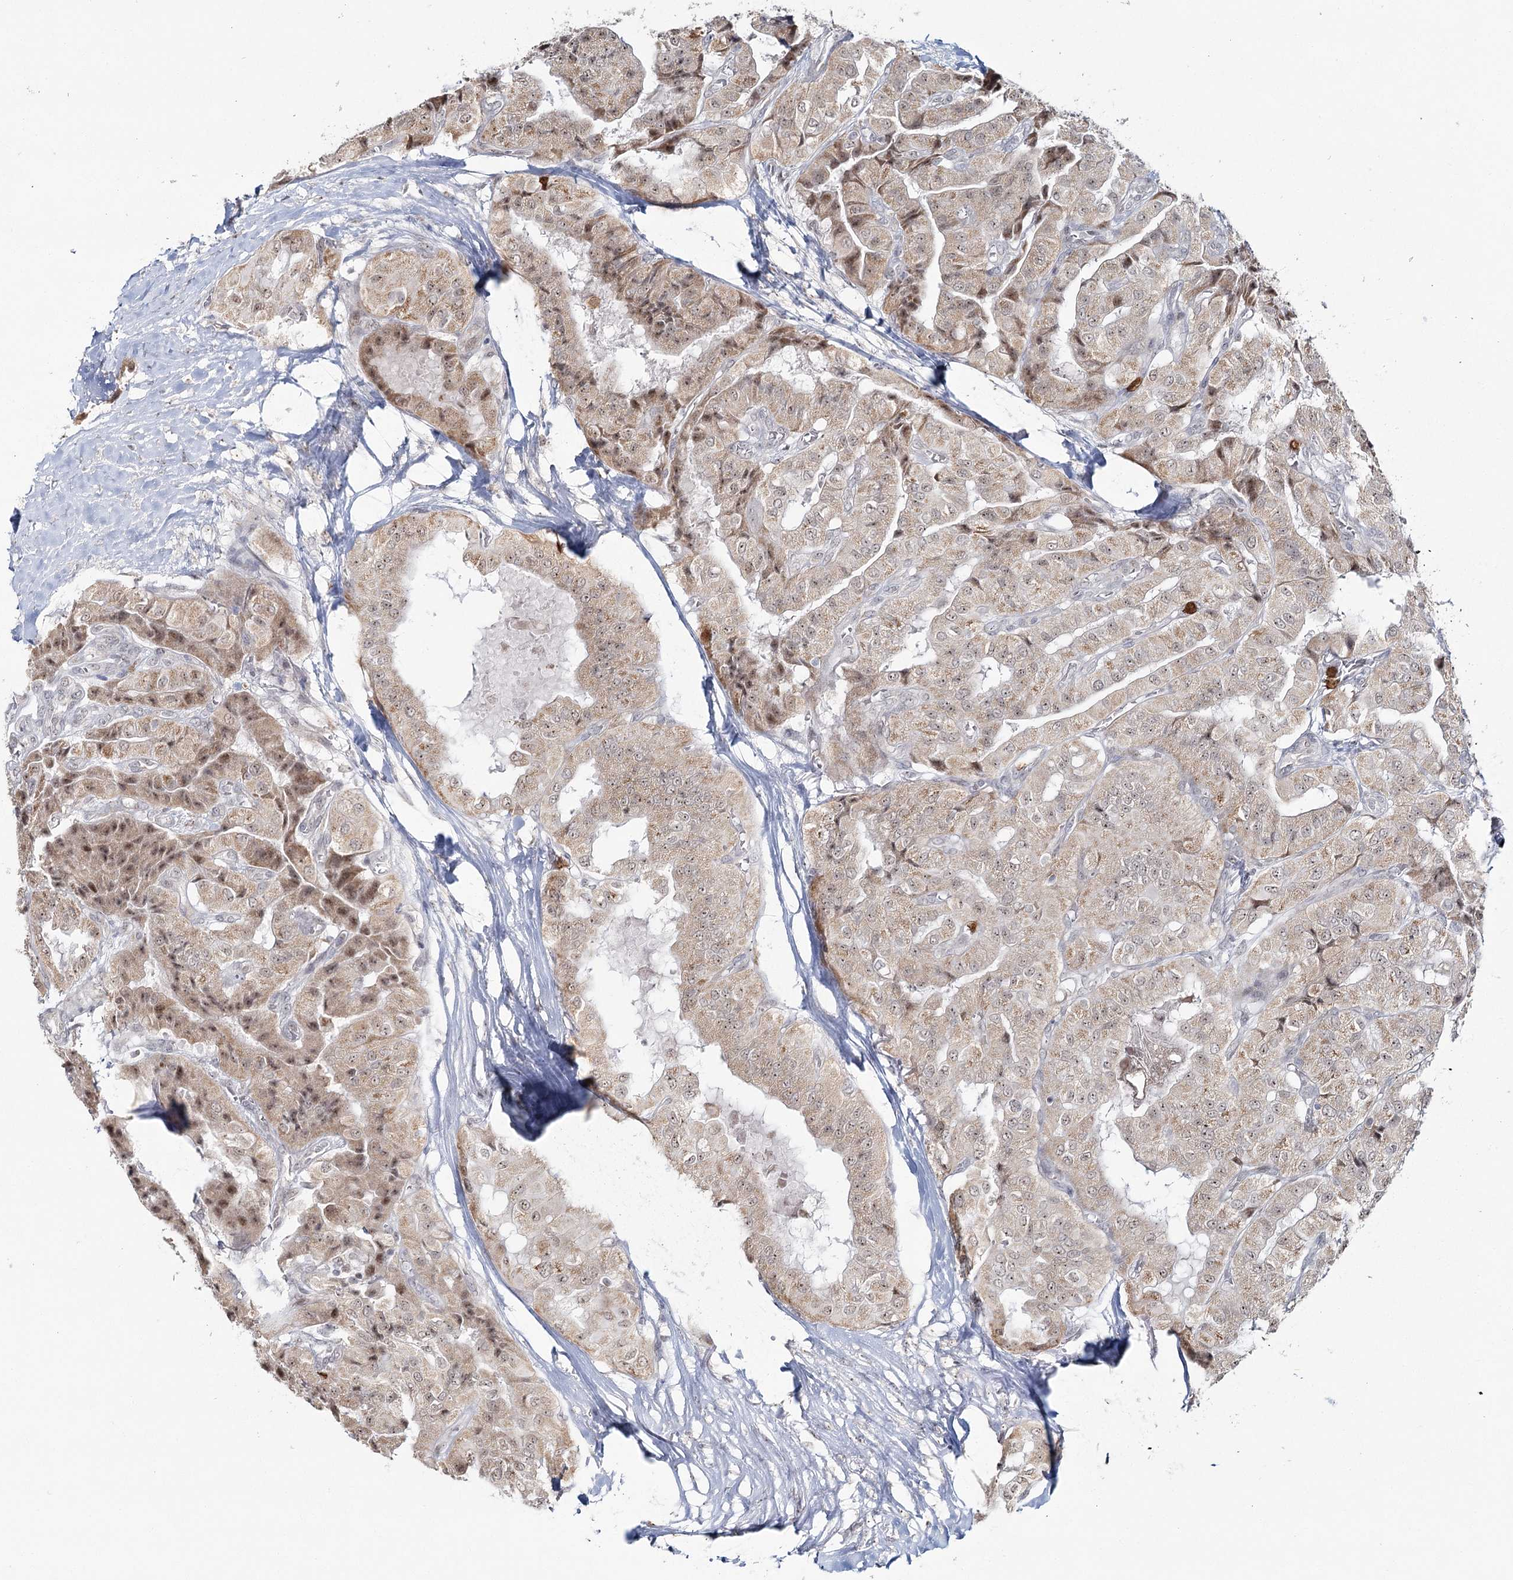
{"staining": {"intensity": "weak", "quantity": ">75%", "location": "cytoplasmic/membranous,nuclear"}, "tissue": "thyroid cancer", "cell_type": "Tumor cells", "image_type": "cancer", "snomed": [{"axis": "morphology", "description": "Papillary adenocarcinoma, NOS"}, {"axis": "topography", "description": "Thyroid gland"}], "caption": "DAB (3,3'-diaminobenzidine) immunohistochemical staining of human thyroid cancer (papillary adenocarcinoma) displays weak cytoplasmic/membranous and nuclear protein expression in about >75% of tumor cells. (Stains: DAB in brown, nuclei in blue, Microscopy: brightfield microscopy at high magnification).", "gene": "ATAD1", "patient": {"sex": "female", "age": 59}}